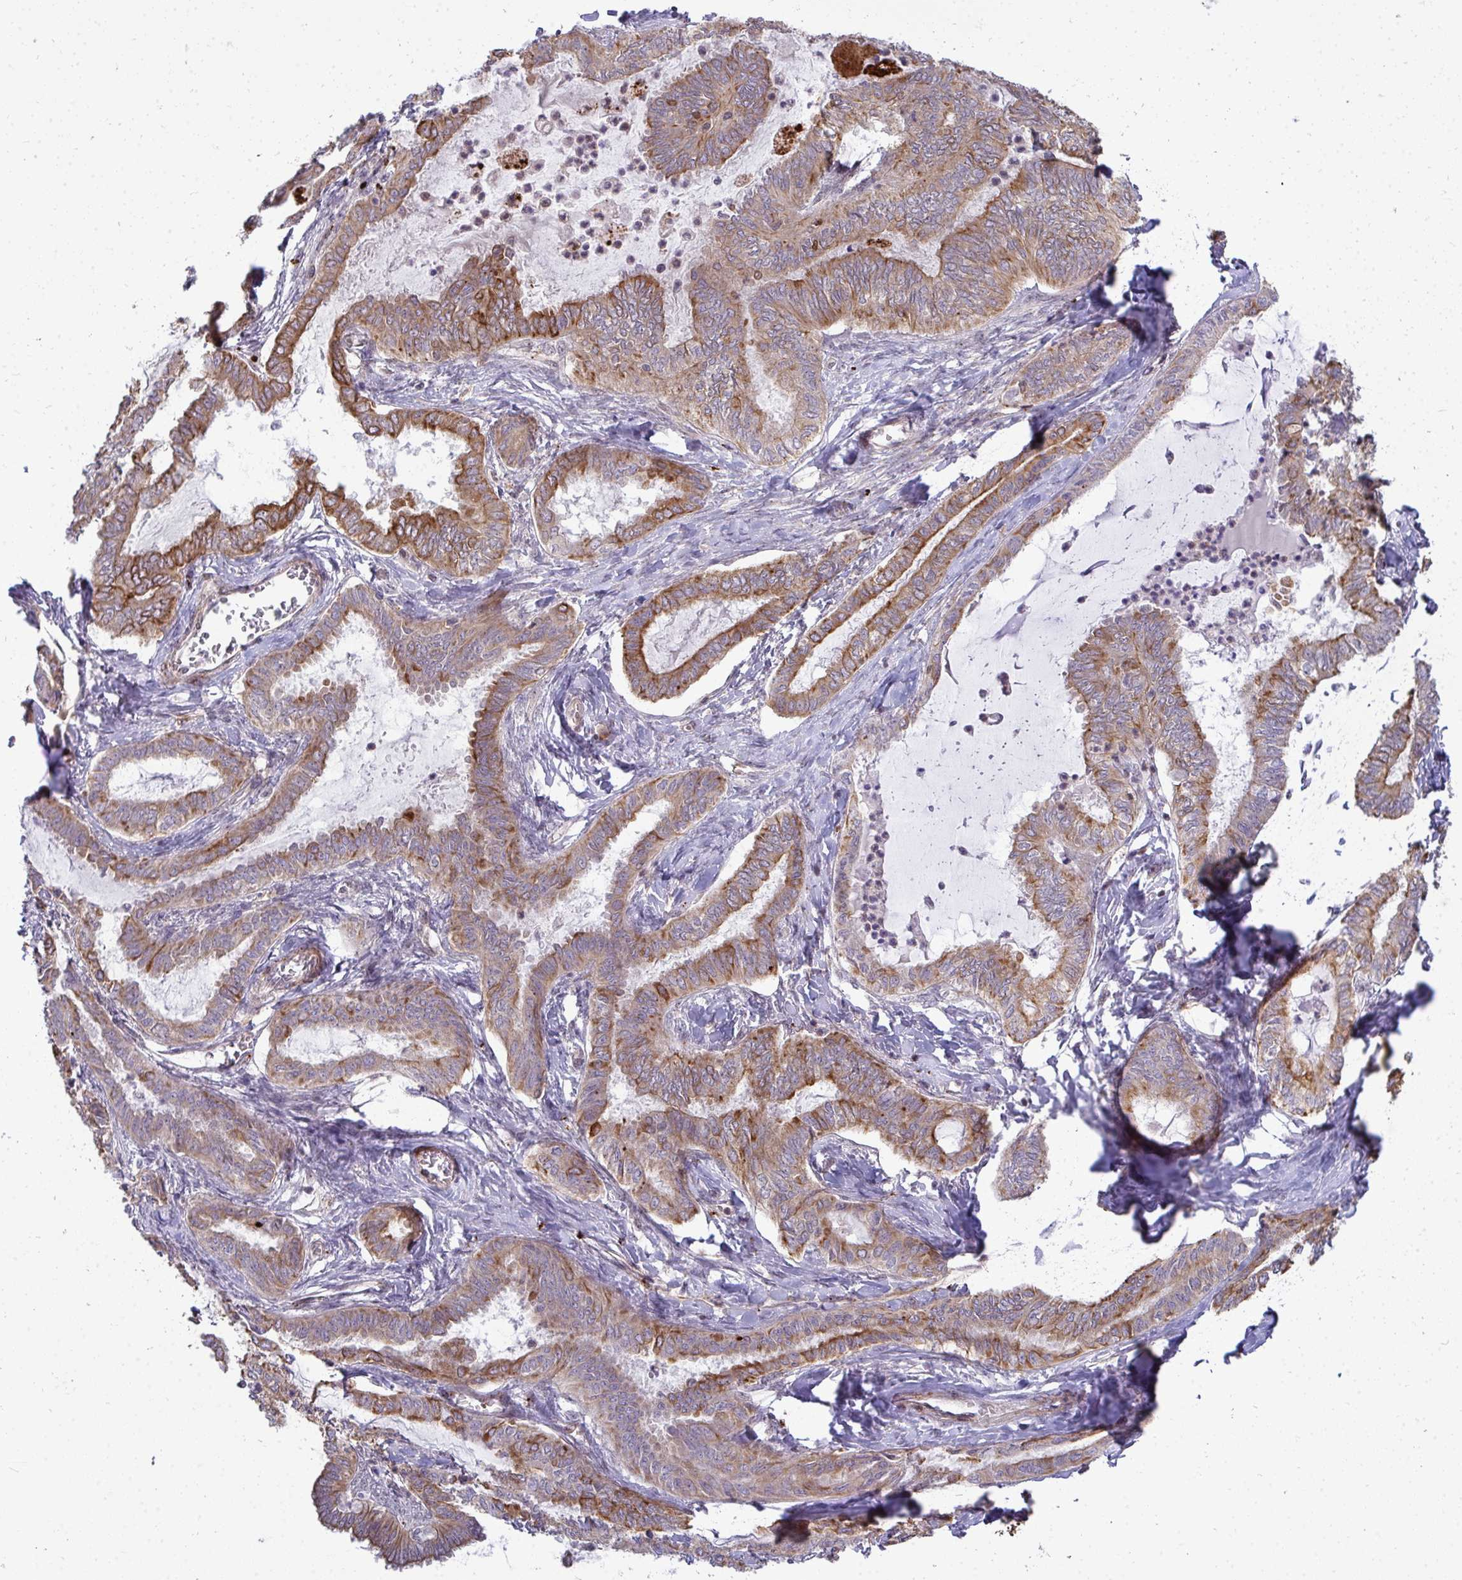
{"staining": {"intensity": "moderate", "quantity": ">75%", "location": "cytoplasmic/membranous"}, "tissue": "ovarian cancer", "cell_type": "Tumor cells", "image_type": "cancer", "snomed": [{"axis": "morphology", "description": "Carcinoma, endometroid"}, {"axis": "topography", "description": "Ovary"}], "caption": "Ovarian cancer tissue demonstrates moderate cytoplasmic/membranous positivity in approximately >75% of tumor cells, visualized by immunohistochemistry. The staining is performed using DAB brown chromogen to label protein expression. The nuclei are counter-stained blue using hematoxylin.", "gene": "TRIM44", "patient": {"sex": "female", "age": 70}}